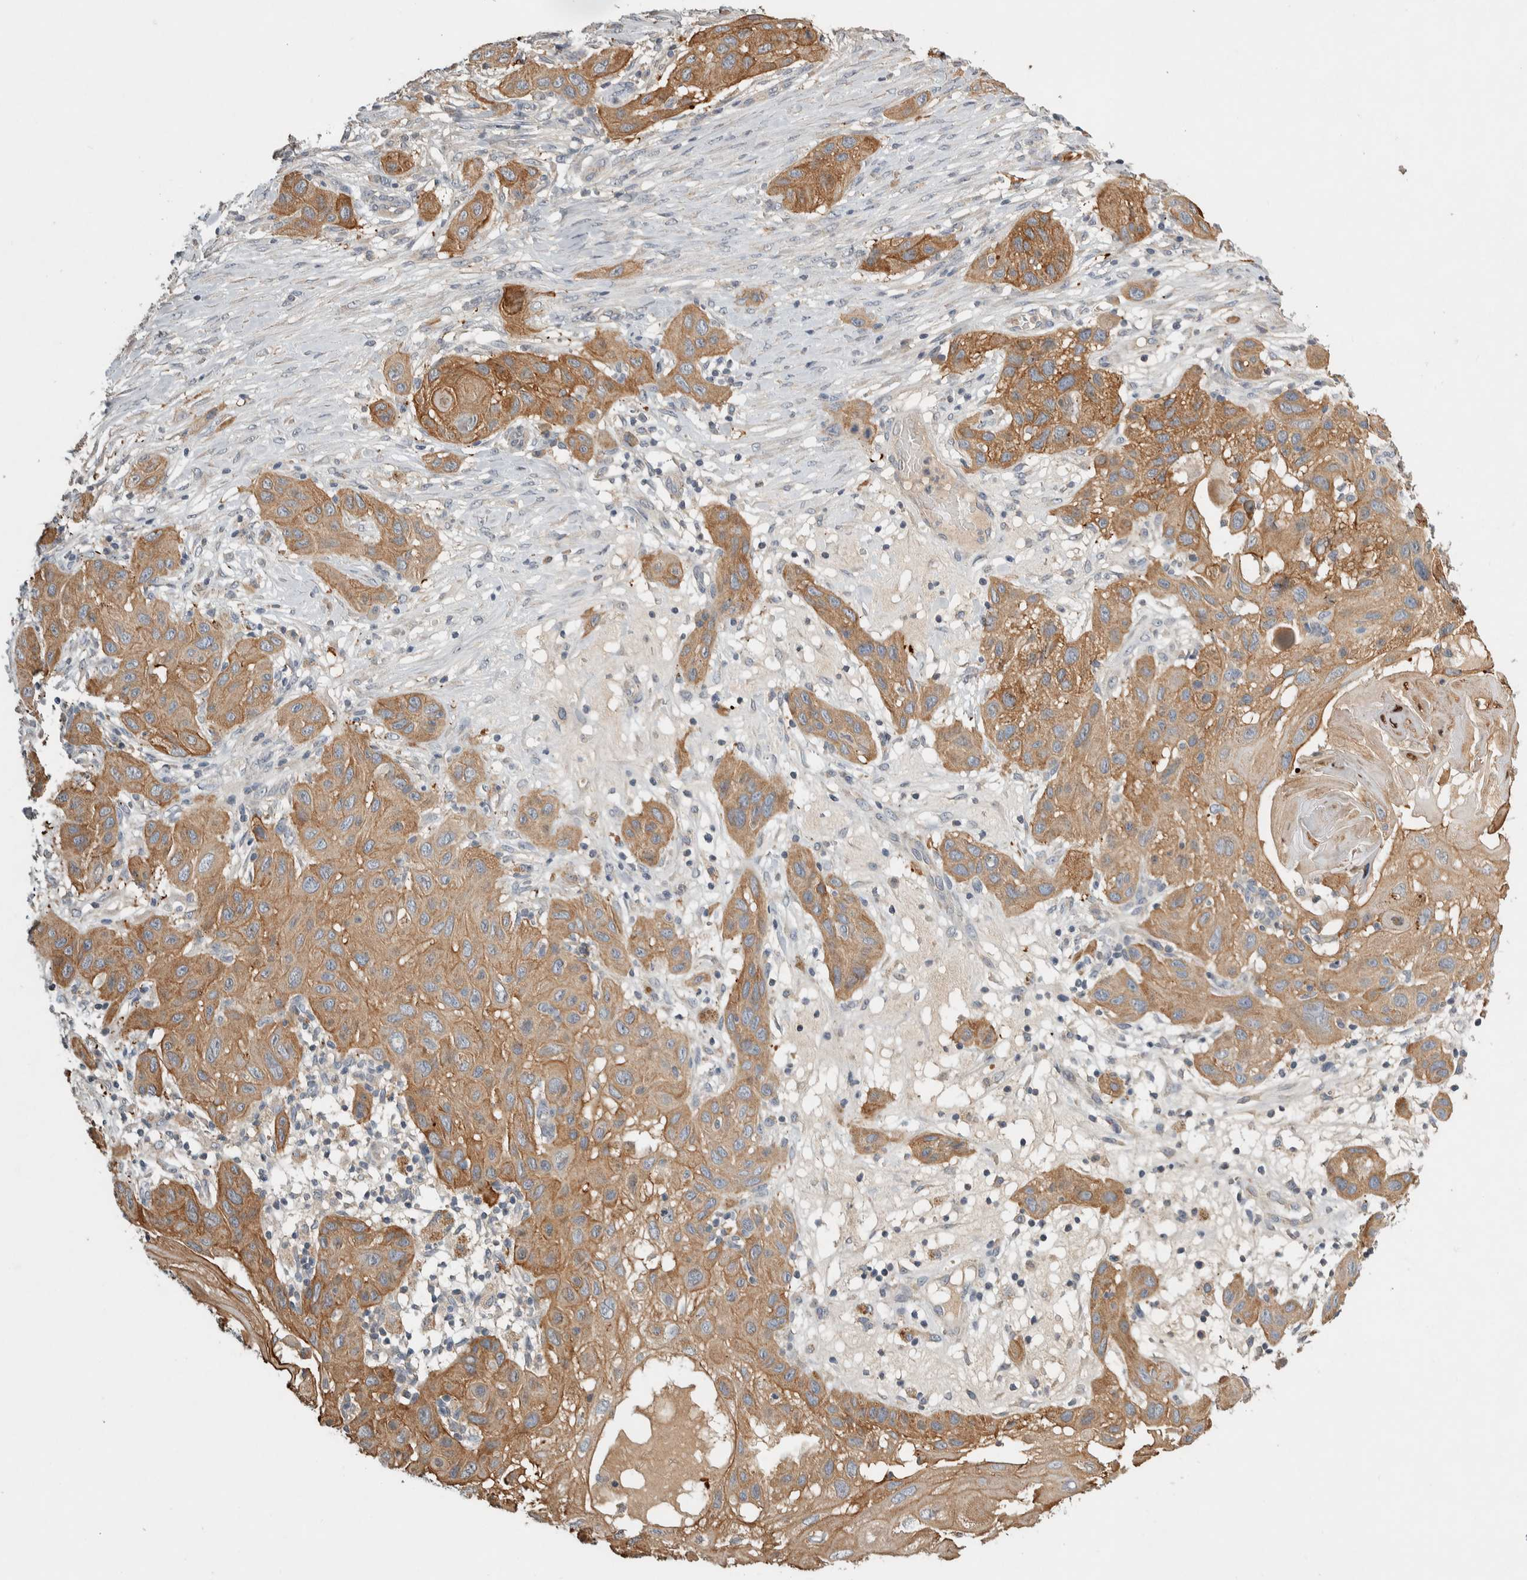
{"staining": {"intensity": "moderate", "quantity": ">75%", "location": "cytoplasmic/membranous"}, "tissue": "skin cancer", "cell_type": "Tumor cells", "image_type": "cancer", "snomed": [{"axis": "morphology", "description": "Squamous cell carcinoma, NOS"}, {"axis": "topography", "description": "Skin"}], "caption": "High-magnification brightfield microscopy of squamous cell carcinoma (skin) stained with DAB (3,3'-diaminobenzidine) (brown) and counterstained with hematoxylin (blue). tumor cells exhibit moderate cytoplasmic/membranous positivity is appreciated in about>75% of cells.", "gene": "EIF3H", "patient": {"sex": "female", "age": 96}}